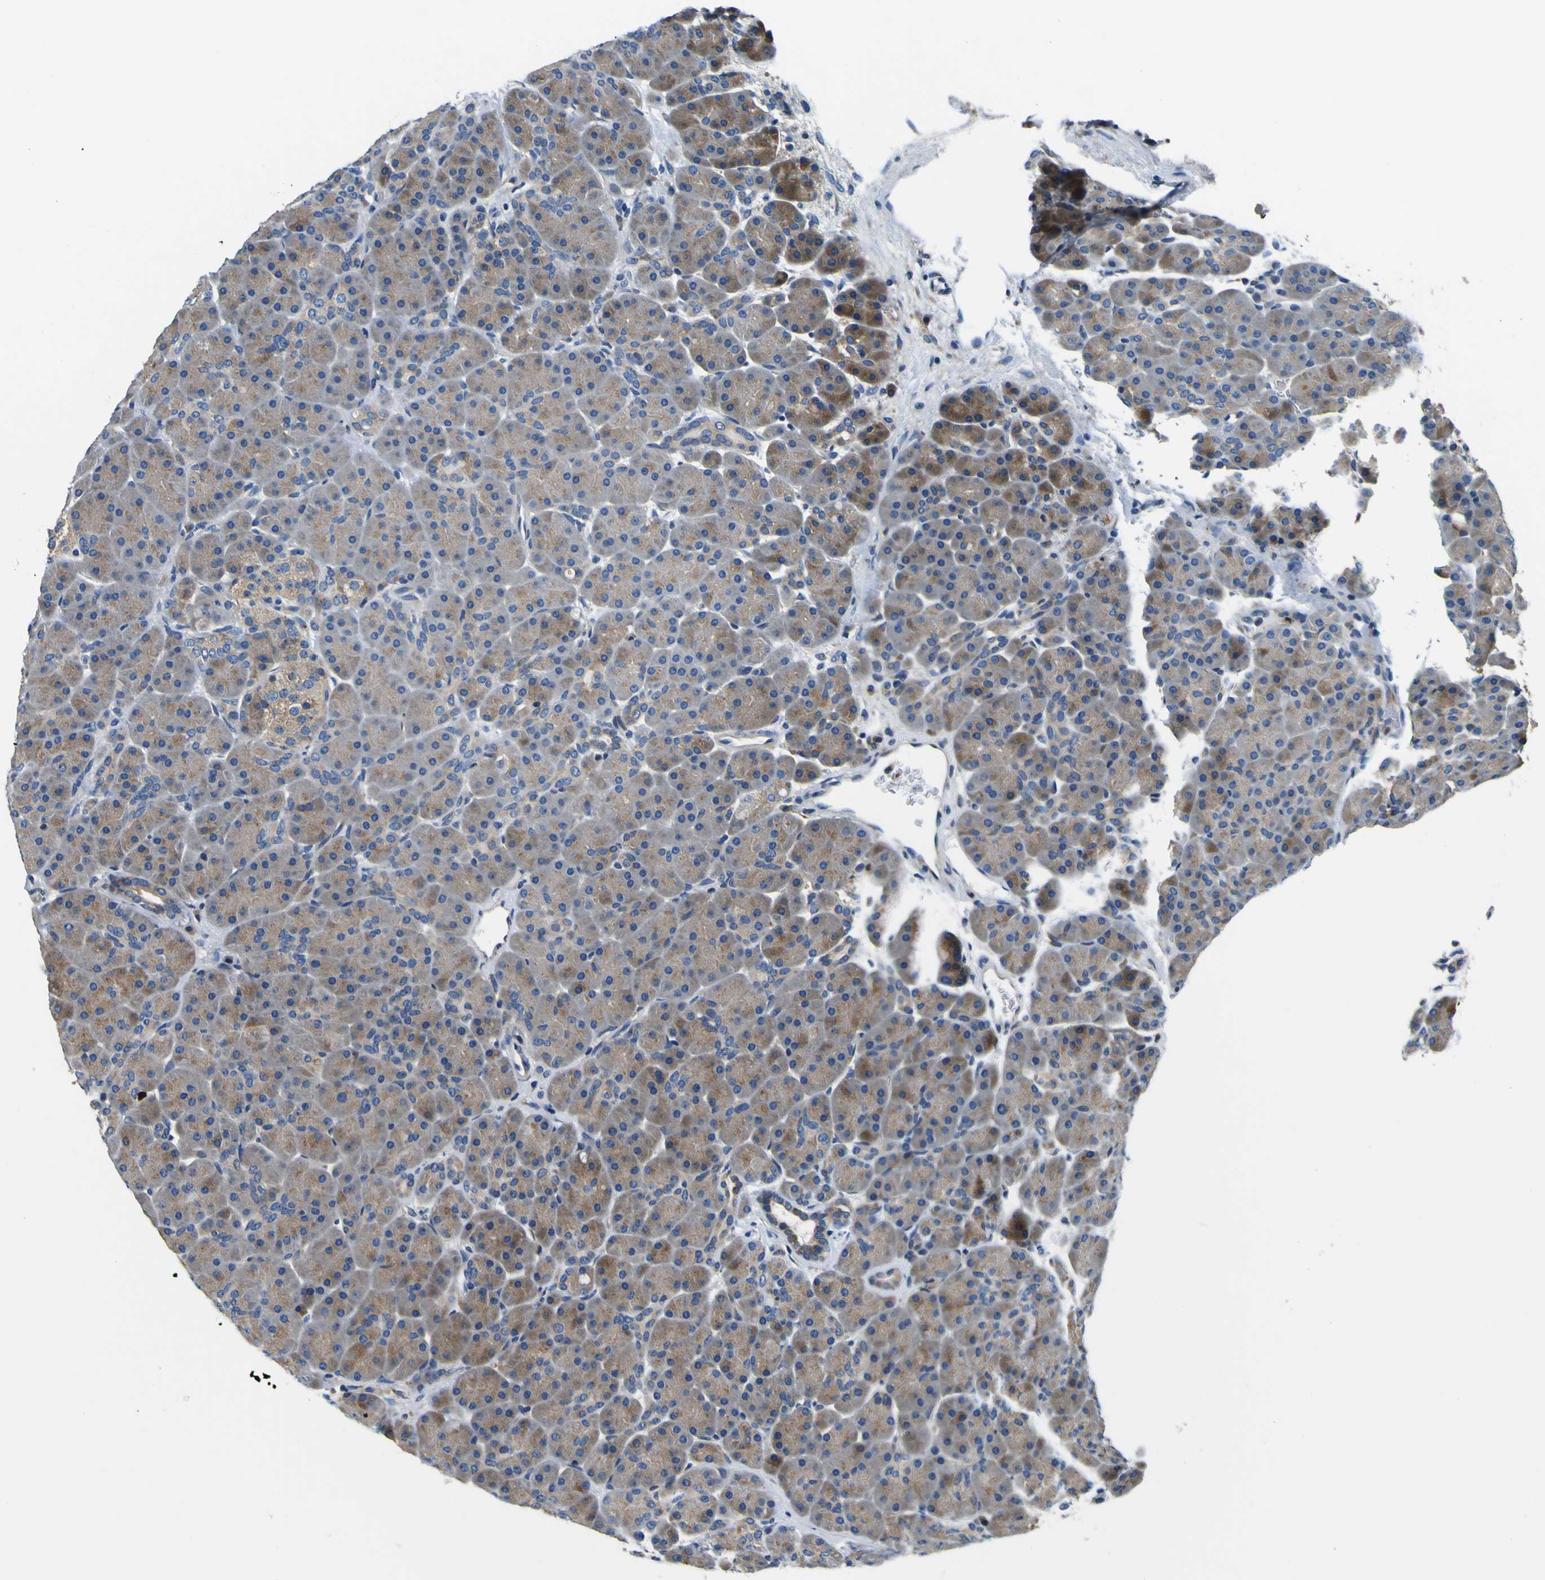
{"staining": {"intensity": "strong", "quantity": "25%-75%", "location": "cytoplasmic/membranous"}, "tissue": "pancreas", "cell_type": "Exocrine glandular cells", "image_type": "normal", "snomed": [{"axis": "morphology", "description": "Normal tissue, NOS"}, {"axis": "topography", "description": "Pancreas"}], "caption": "Immunohistochemical staining of unremarkable human pancreas demonstrates 25%-75% levels of strong cytoplasmic/membranous protein expression in approximately 25%-75% of exocrine glandular cells.", "gene": "CLSTN1", "patient": {"sex": "male", "age": 66}}